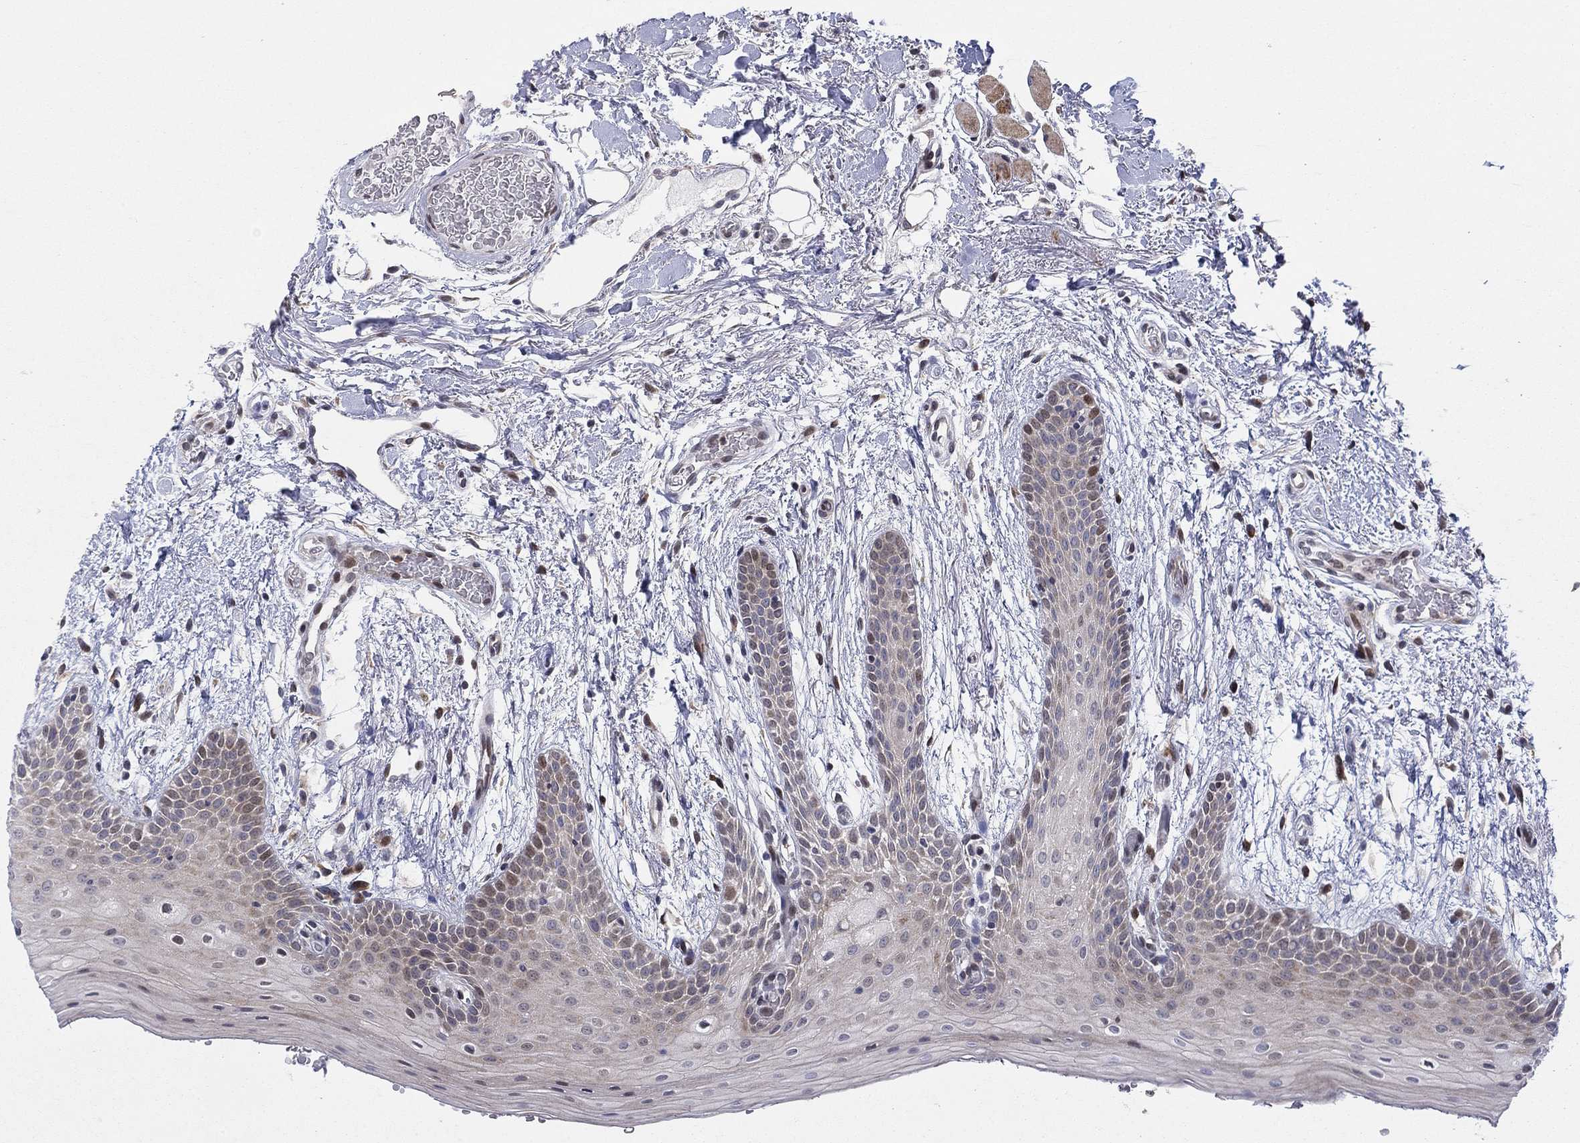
{"staining": {"intensity": "weak", "quantity": "25%-75%", "location": "cytoplasmic/membranous"}, "tissue": "oral mucosa", "cell_type": "Squamous epithelial cells", "image_type": "normal", "snomed": [{"axis": "morphology", "description": "Normal tissue, NOS"}, {"axis": "topography", "description": "Oral tissue"}, {"axis": "topography", "description": "Tounge, NOS"}], "caption": "Oral mucosa was stained to show a protein in brown. There is low levels of weak cytoplasmic/membranous staining in about 25%-75% of squamous epithelial cells. Nuclei are stained in blue.", "gene": "TTC21B", "patient": {"sex": "female", "age": 86}}